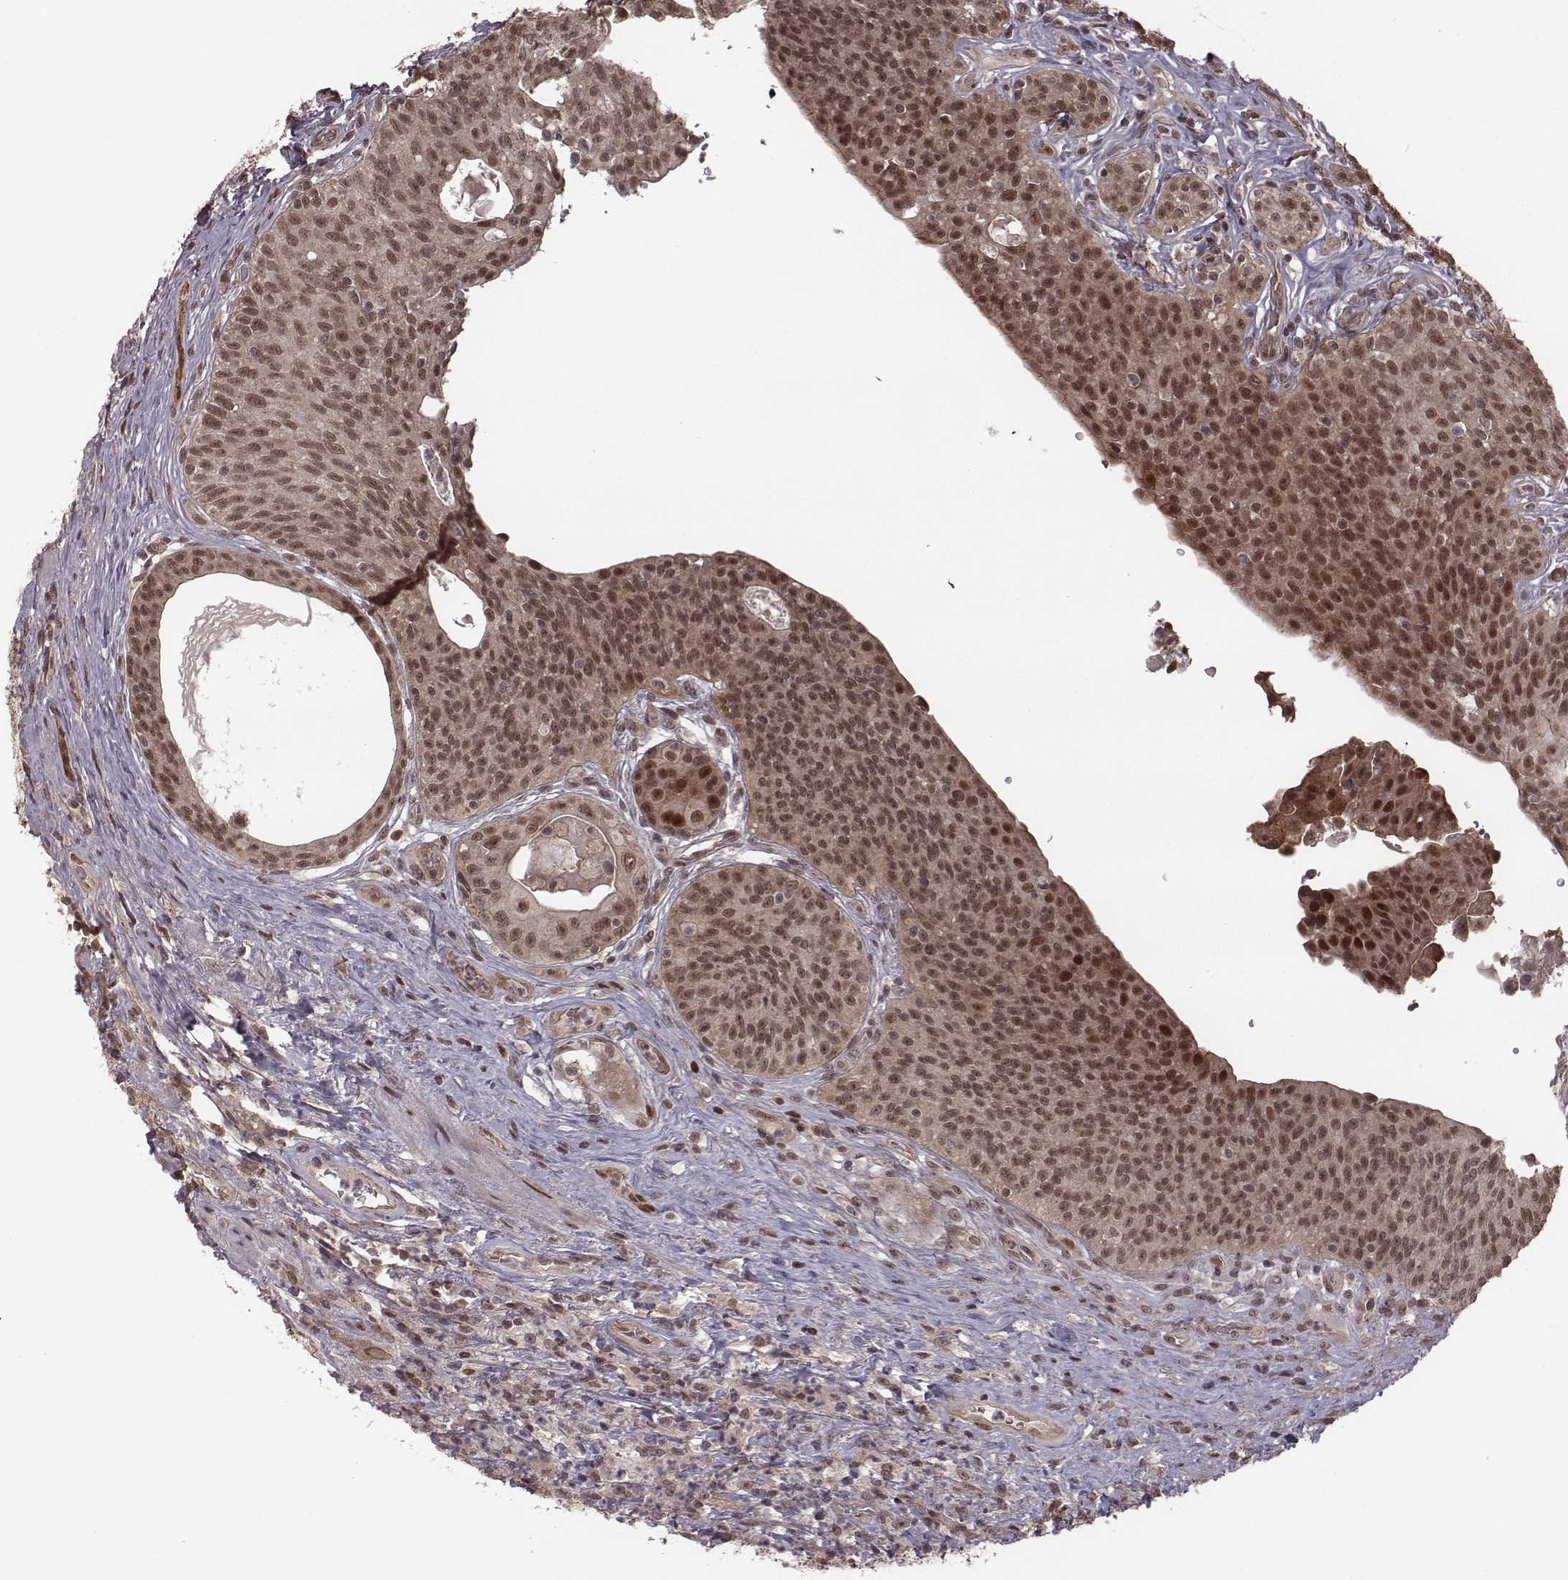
{"staining": {"intensity": "weak", "quantity": ">75%", "location": "cytoplasmic/membranous,nuclear"}, "tissue": "urothelial cancer", "cell_type": "Tumor cells", "image_type": "cancer", "snomed": [{"axis": "morphology", "description": "Urothelial carcinoma, High grade"}, {"axis": "topography", "description": "Urinary bladder"}], "caption": "Tumor cells demonstrate weak cytoplasmic/membranous and nuclear staining in about >75% of cells in urothelial cancer.", "gene": "RPL3", "patient": {"sex": "male", "age": 79}}